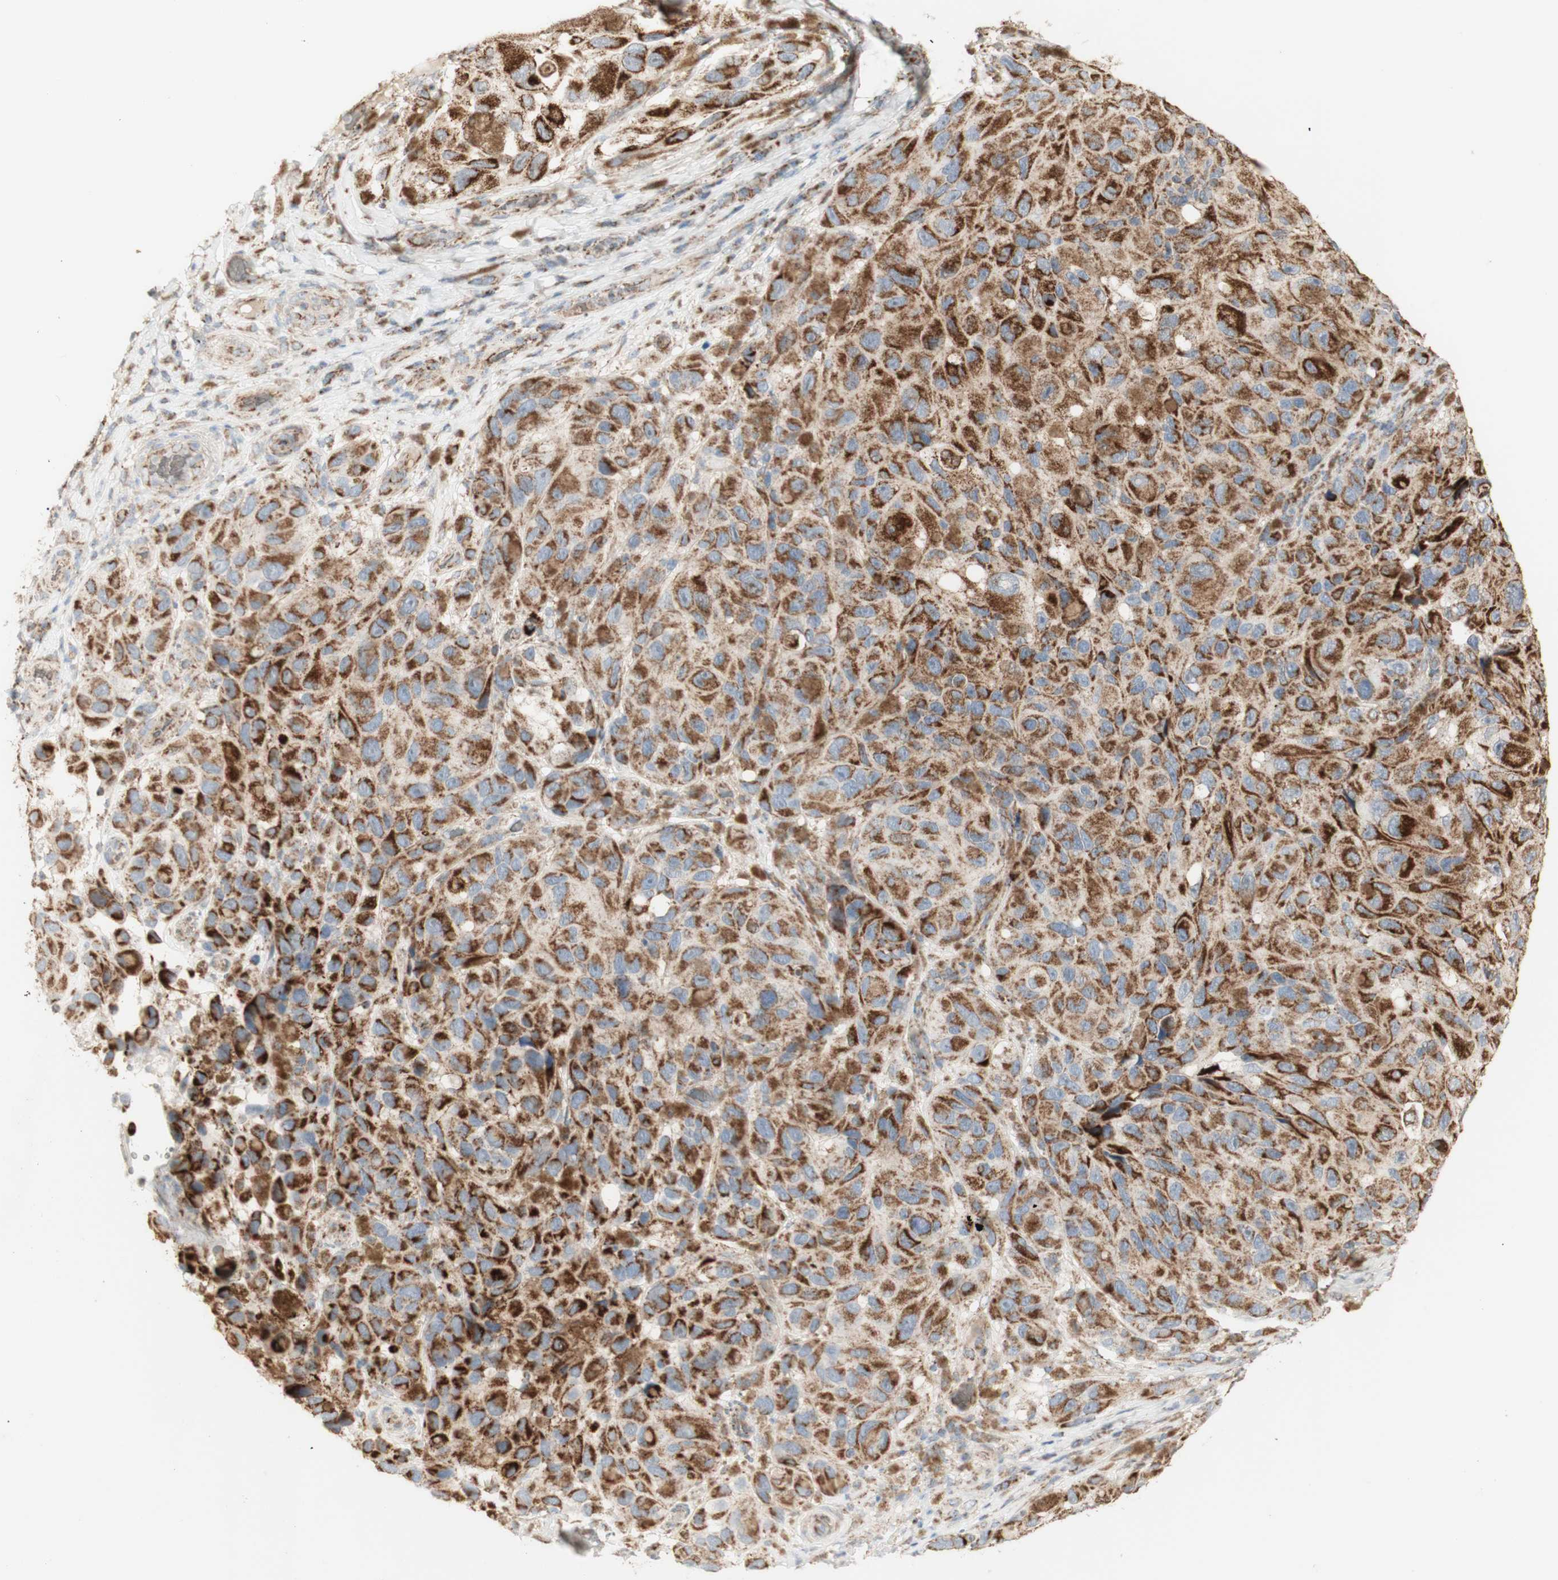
{"staining": {"intensity": "moderate", "quantity": ">75%", "location": "cytoplasmic/membranous"}, "tissue": "melanoma", "cell_type": "Tumor cells", "image_type": "cancer", "snomed": [{"axis": "morphology", "description": "Malignant melanoma, NOS"}, {"axis": "topography", "description": "Skin"}], "caption": "Immunohistochemistry image of malignant melanoma stained for a protein (brown), which displays medium levels of moderate cytoplasmic/membranous staining in approximately >75% of tumor cells.", "gene": "LETM1", "patient": {"sex": "female", "age": 73}}